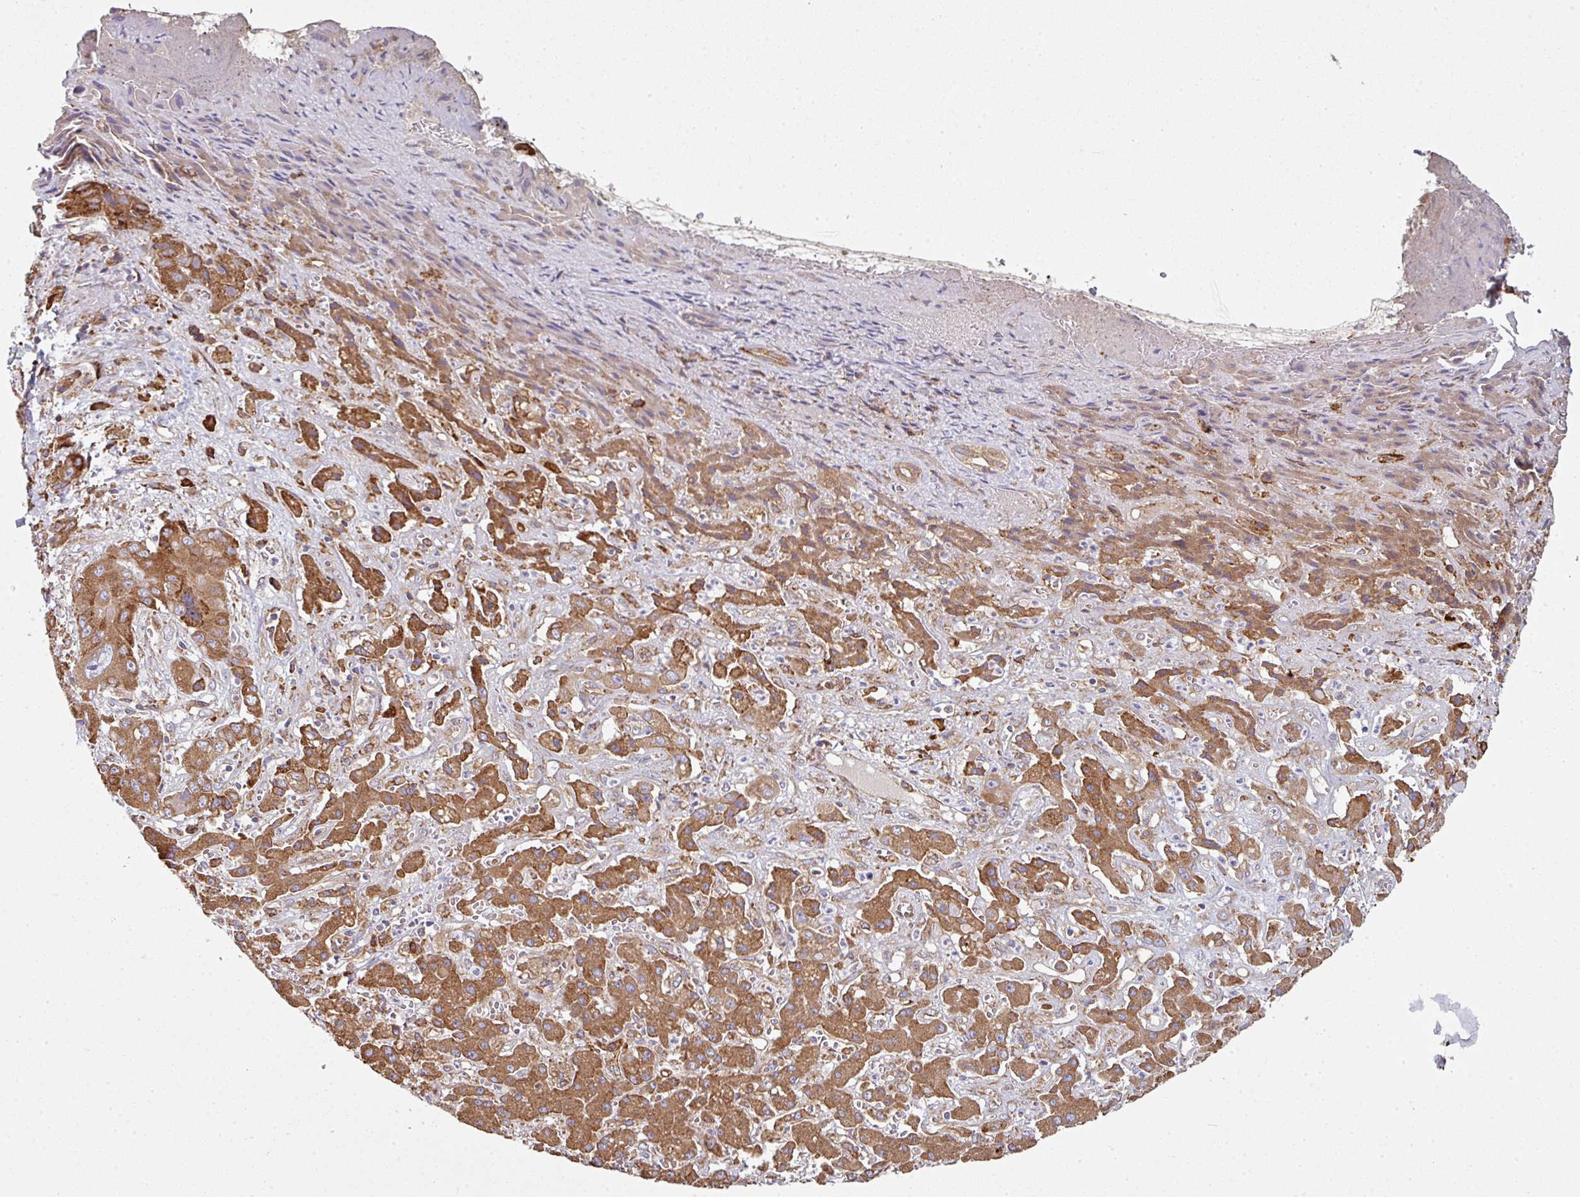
{"staining": {"intensity": "moderate", "quantity": ">75%", "location": "cytoplasmic/membranous"}, "tissue": "liver cancer", "cell_type": "Tumor cells", "image_type": "cancer", "snomed": [{"axis": "morphology", "description": "Cholangiocarcinoma"}, {"axis": "topography", "description": "Liver"}], "caption": "A high-resolution photomicrograph shows immunohistochemistry staining of liver cancer, which demonstrates moderate cytoplasmic/membranous positivity in approximately >75% of tumor cells. (Stains: DAB in brown, nuclei in blue, Microscopy: brightfield microscopy at high magnification).", "gene": "FAT4", "patient": {"sex": "male", "age": 67}}